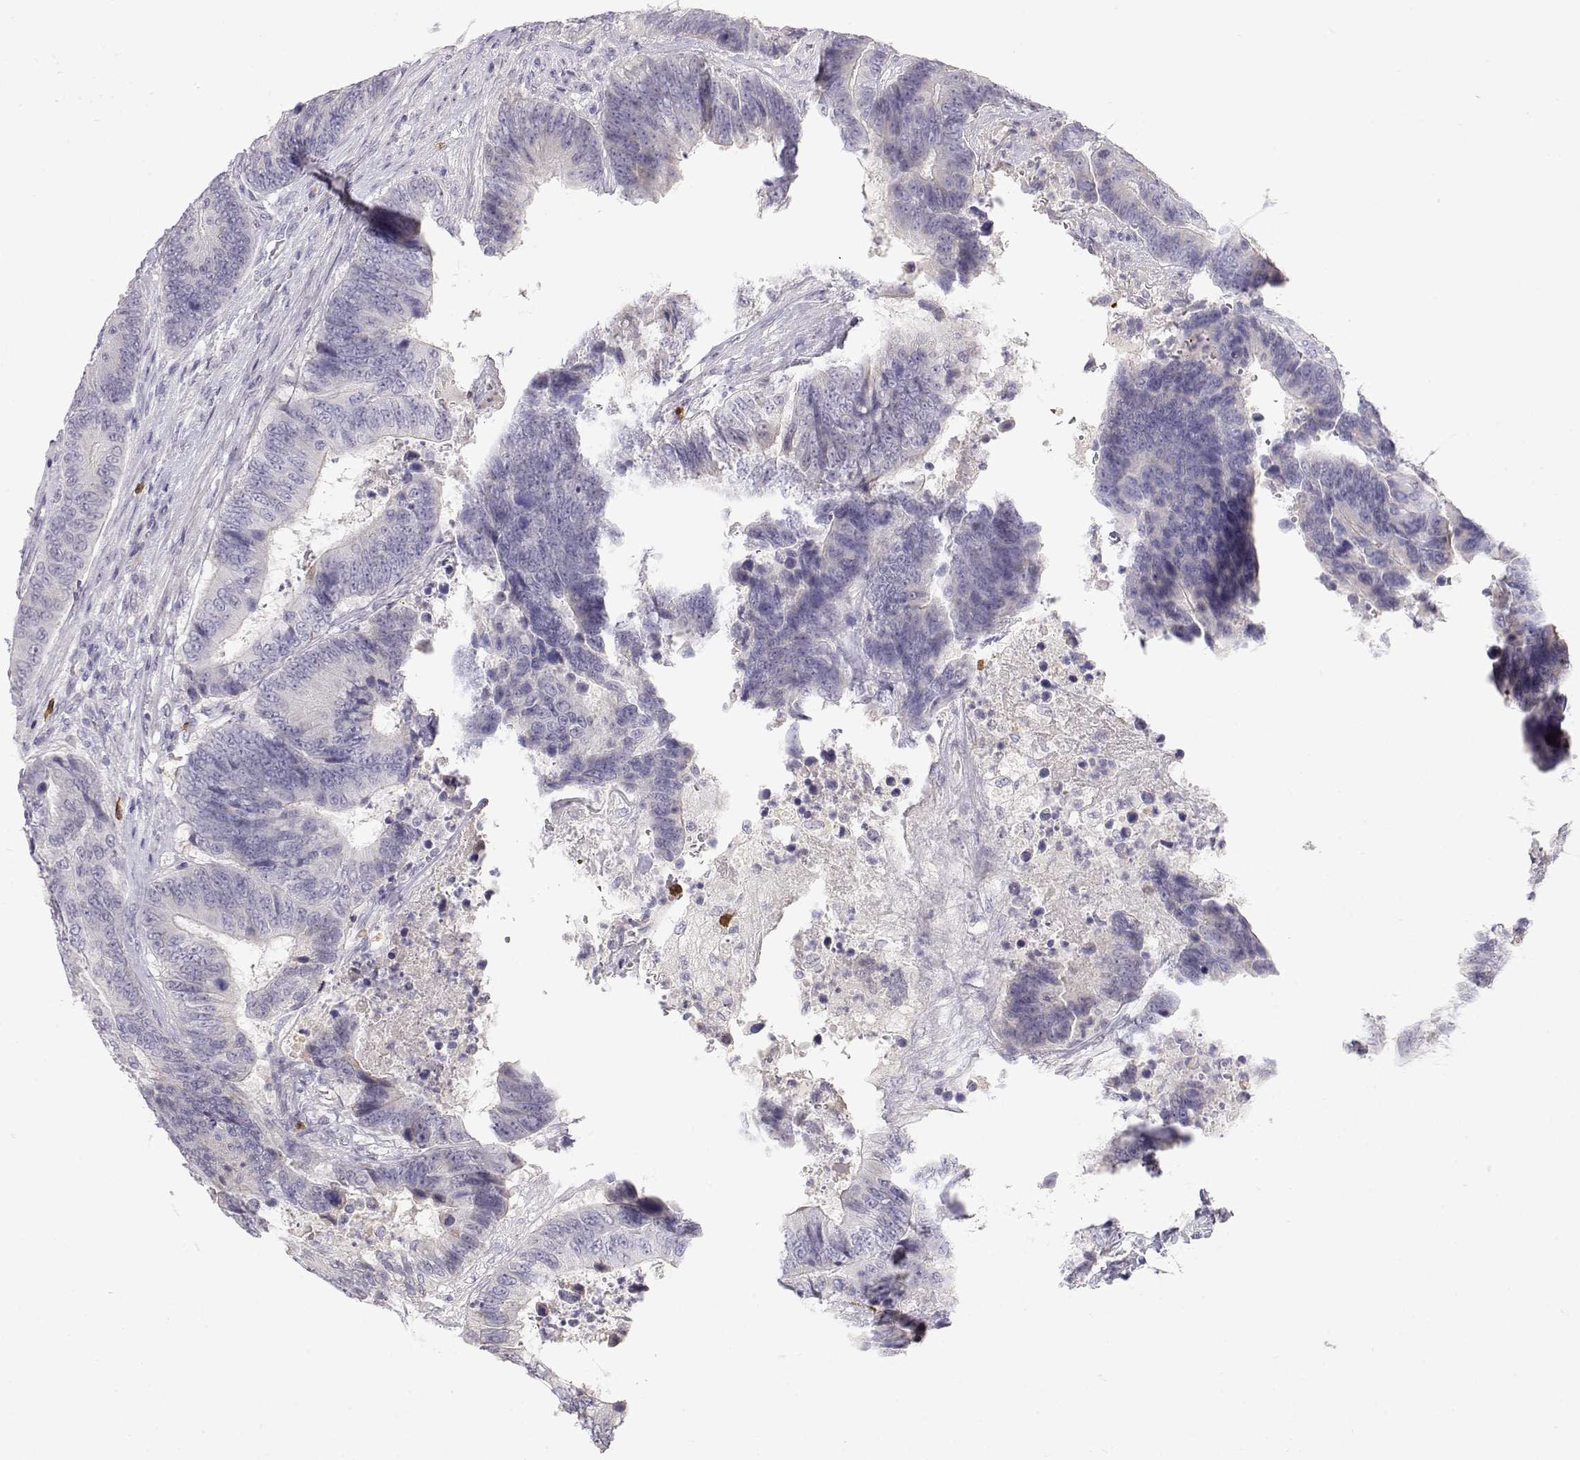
{"staining": {"intensity": "negative", "quantity": "none", "location": "none"}, "tissue": "colorectal cancer", "cell_type": "Tumor cells", "image_type": "cancer", "snomed": [{"axis": "morphology", "description": "Adenocarcinoma, NOS"}, {"axis": "topography", "description": "Colon"}], "caption": "High power microscopy histopathology image of an IHC image of colorectal cancer (adenocarcinoma), revealing no significant expression in tumor cells.", "gene": "CDHR1", "patient": {"sex": "female", "age": 48}}